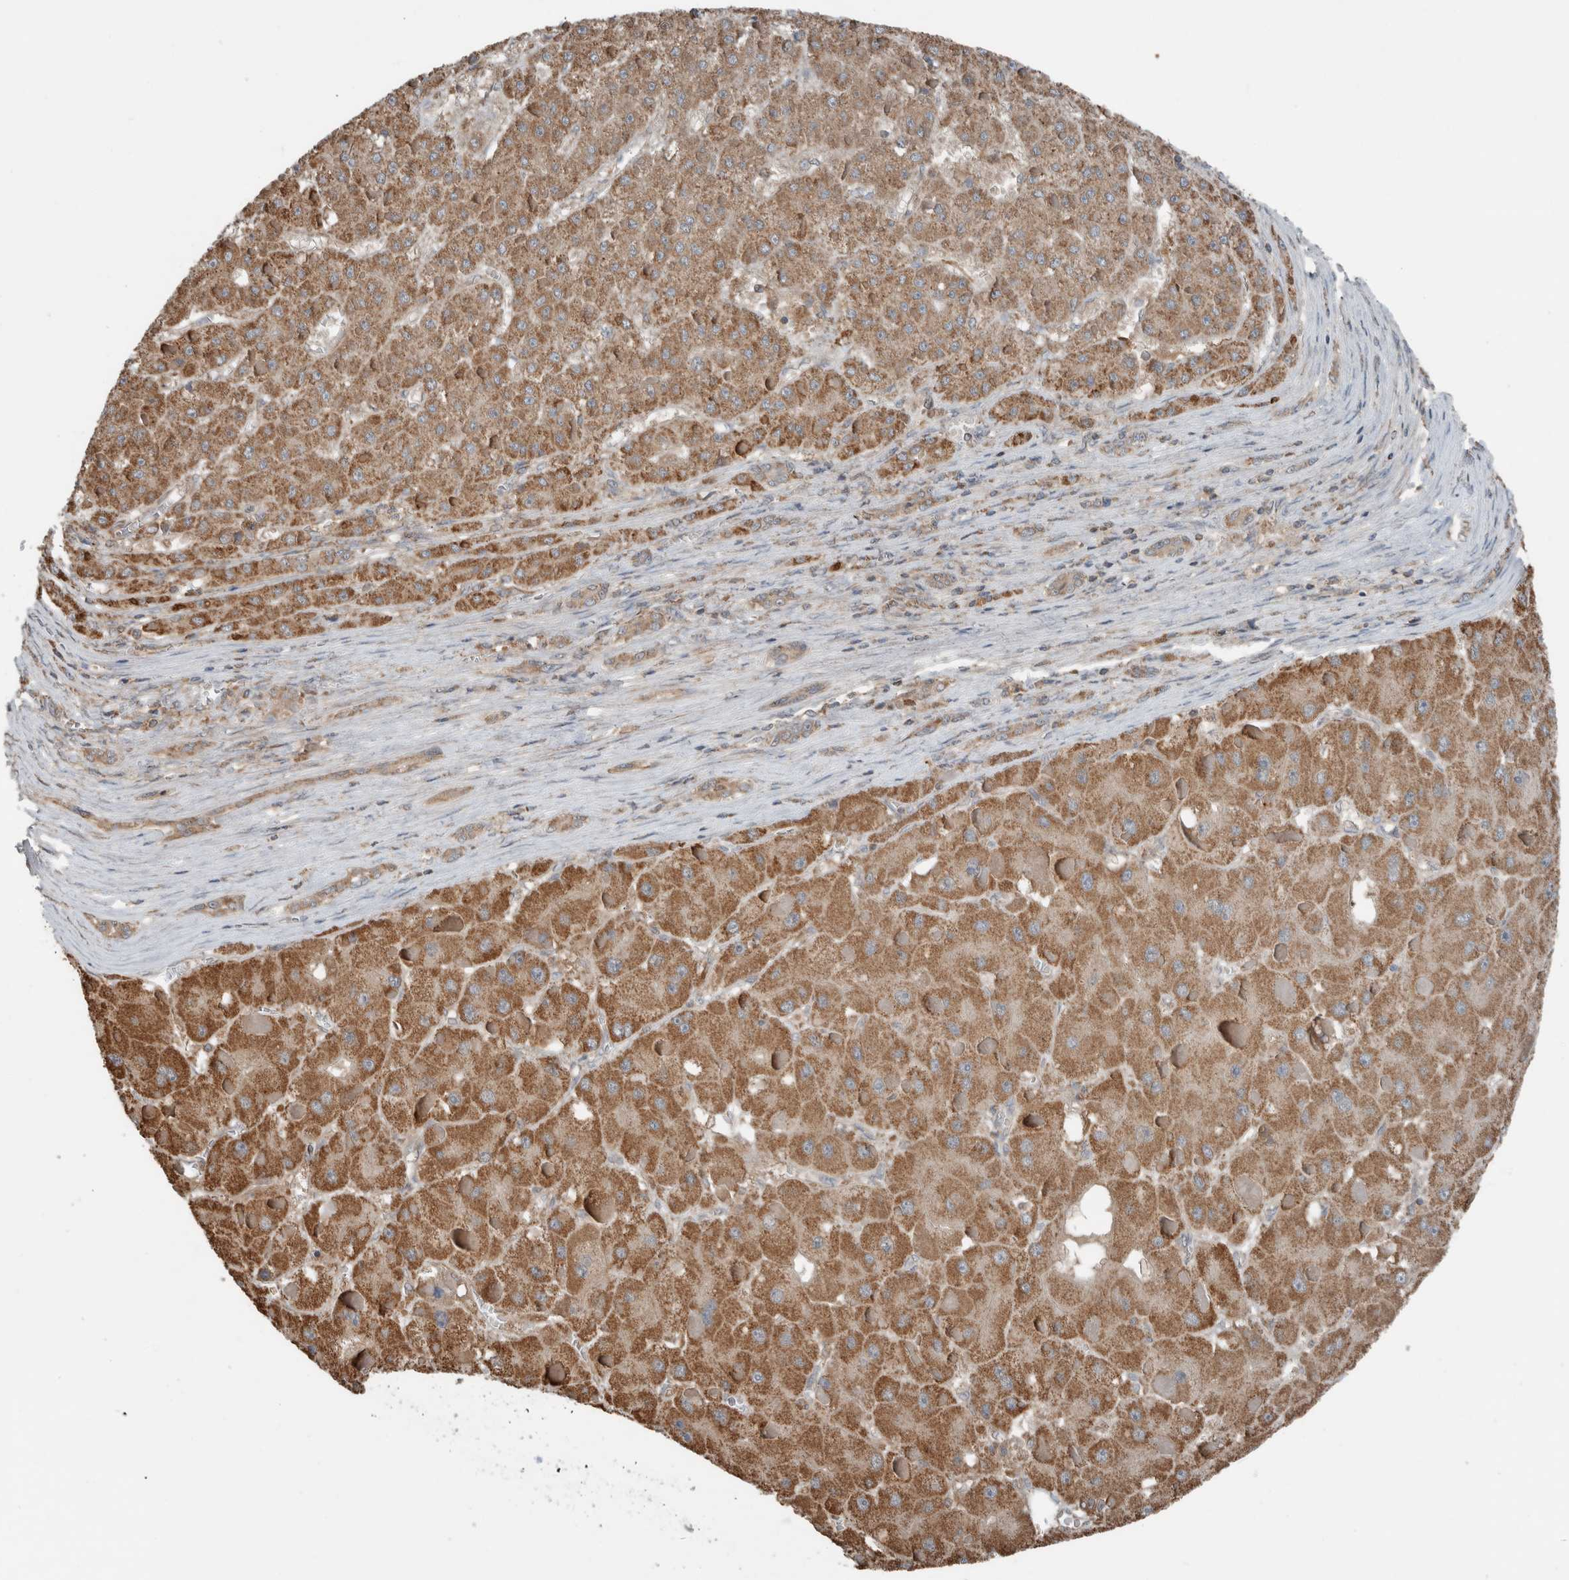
{"staining": {"intensity": "moderate", "quantity": ">75%", "location": "cytoplasmic/membranous"}, "tissue": "liver cancer", "cell_type": "Tumor cells", "image_type": "cancer", "snomed": [{"axis": "morphology", "description": "Carcinoma, Hepatocellular, NOS"}, {"axis": "topography", "description": "Liver"}], "caption": "Human liver hepatocellular carcinoma stained with a protein marker reveals moderate staining in tumor cells.", "gene": "KLK14", "patient": {"sex": "female", "age": 73}}